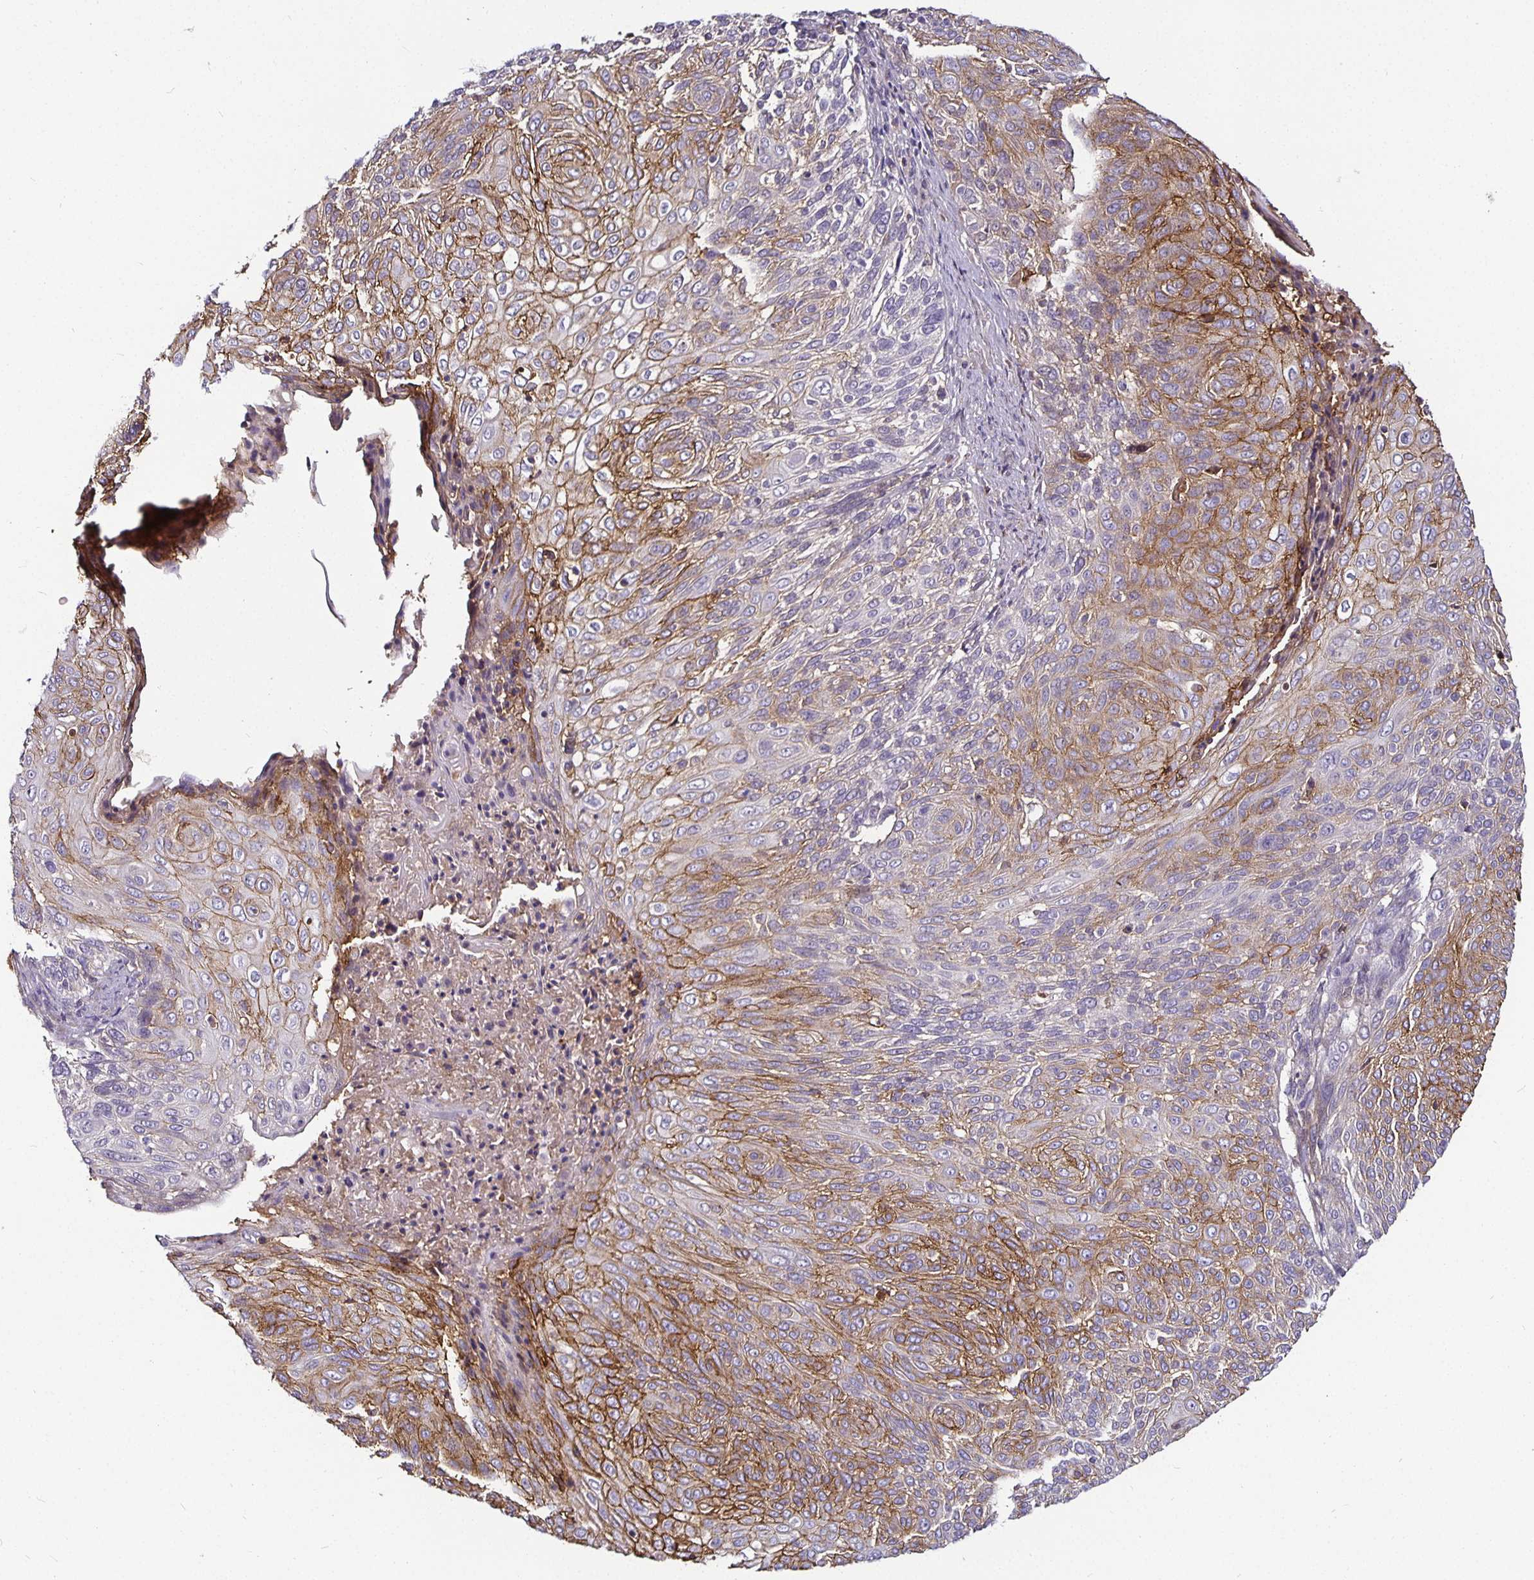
{"staining": {"intensity": "moderate", "quantity": "25%-75%", "location": "cytoplasmic/membranous"}, "tissue": "cervical cancer", "cell_type": "Tumor cells", "image_type": "cancer", "snomed": [{"axis": "morphology", "description": "Squamous cell carcinoma, NOS"}, {"axis": "topography", "description": "Cervix"}], "caption": "This histopathology image shows IHC staining of human cervical squamous cell carcinoma, with medium moderate cytoplasmic/membranous staining in approximately 25%-75% of tumor cells.", "gene": "CA12", "patient": {"sex": "female", "age": 31}}